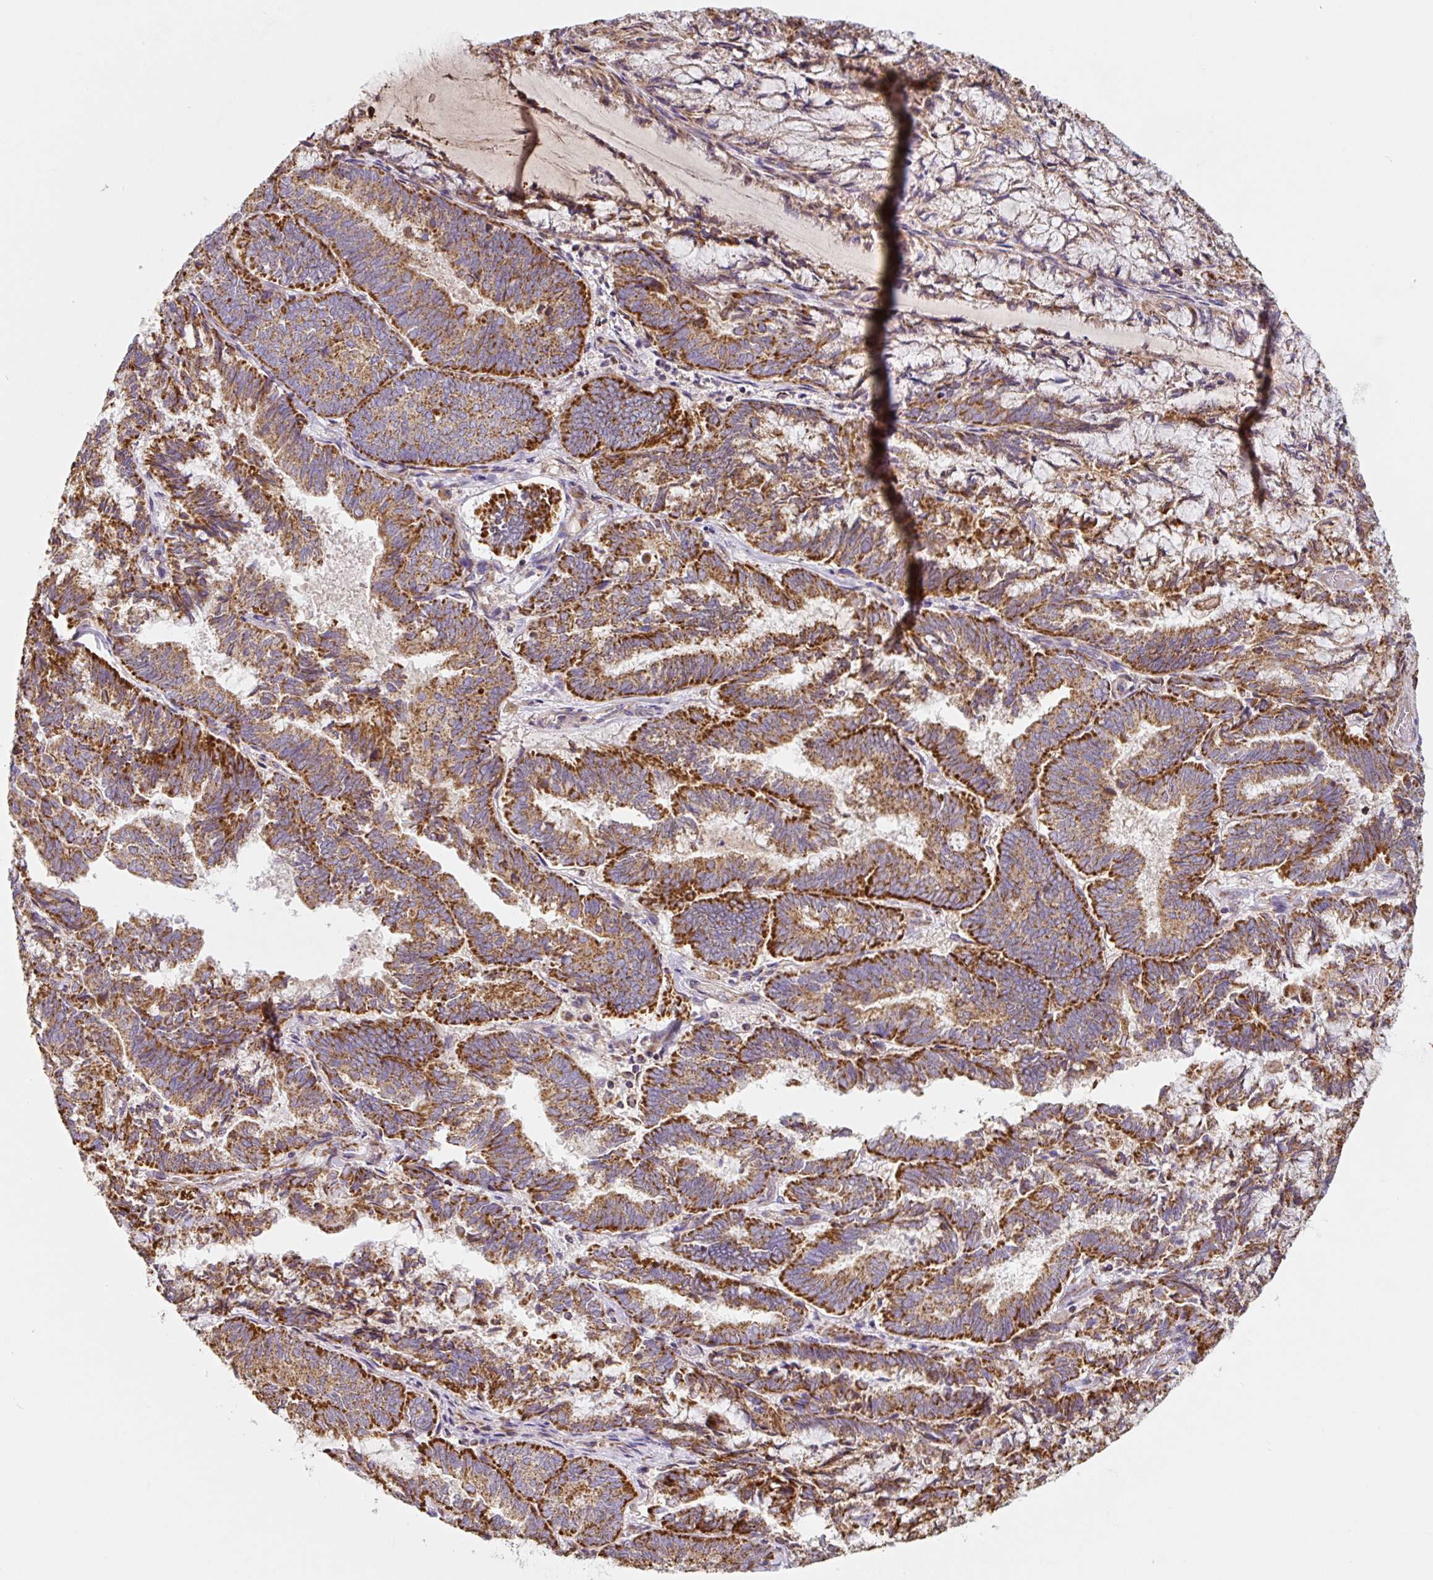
{"staining": {"intensity": "strong", "quantity": ">75%", "location": "cytoplasmic/membranous"}, "tissue": "endometrial cancer", "cell_type": "Tumor cells", "image_type": "cancer", "snomed": [{"axis": "morphology", "description": "Adenocarcinoma, NOS"}, {"axis": "topography", "description": "Endometrium"}], "caption": "Tumor cells show high levels of strong cytoplasmic/membranous expression in about >75% of cells in endometrial adenocarcinoma.", "gene": "MT-CO2", "patient": {"sex": "female", "age": 80}}